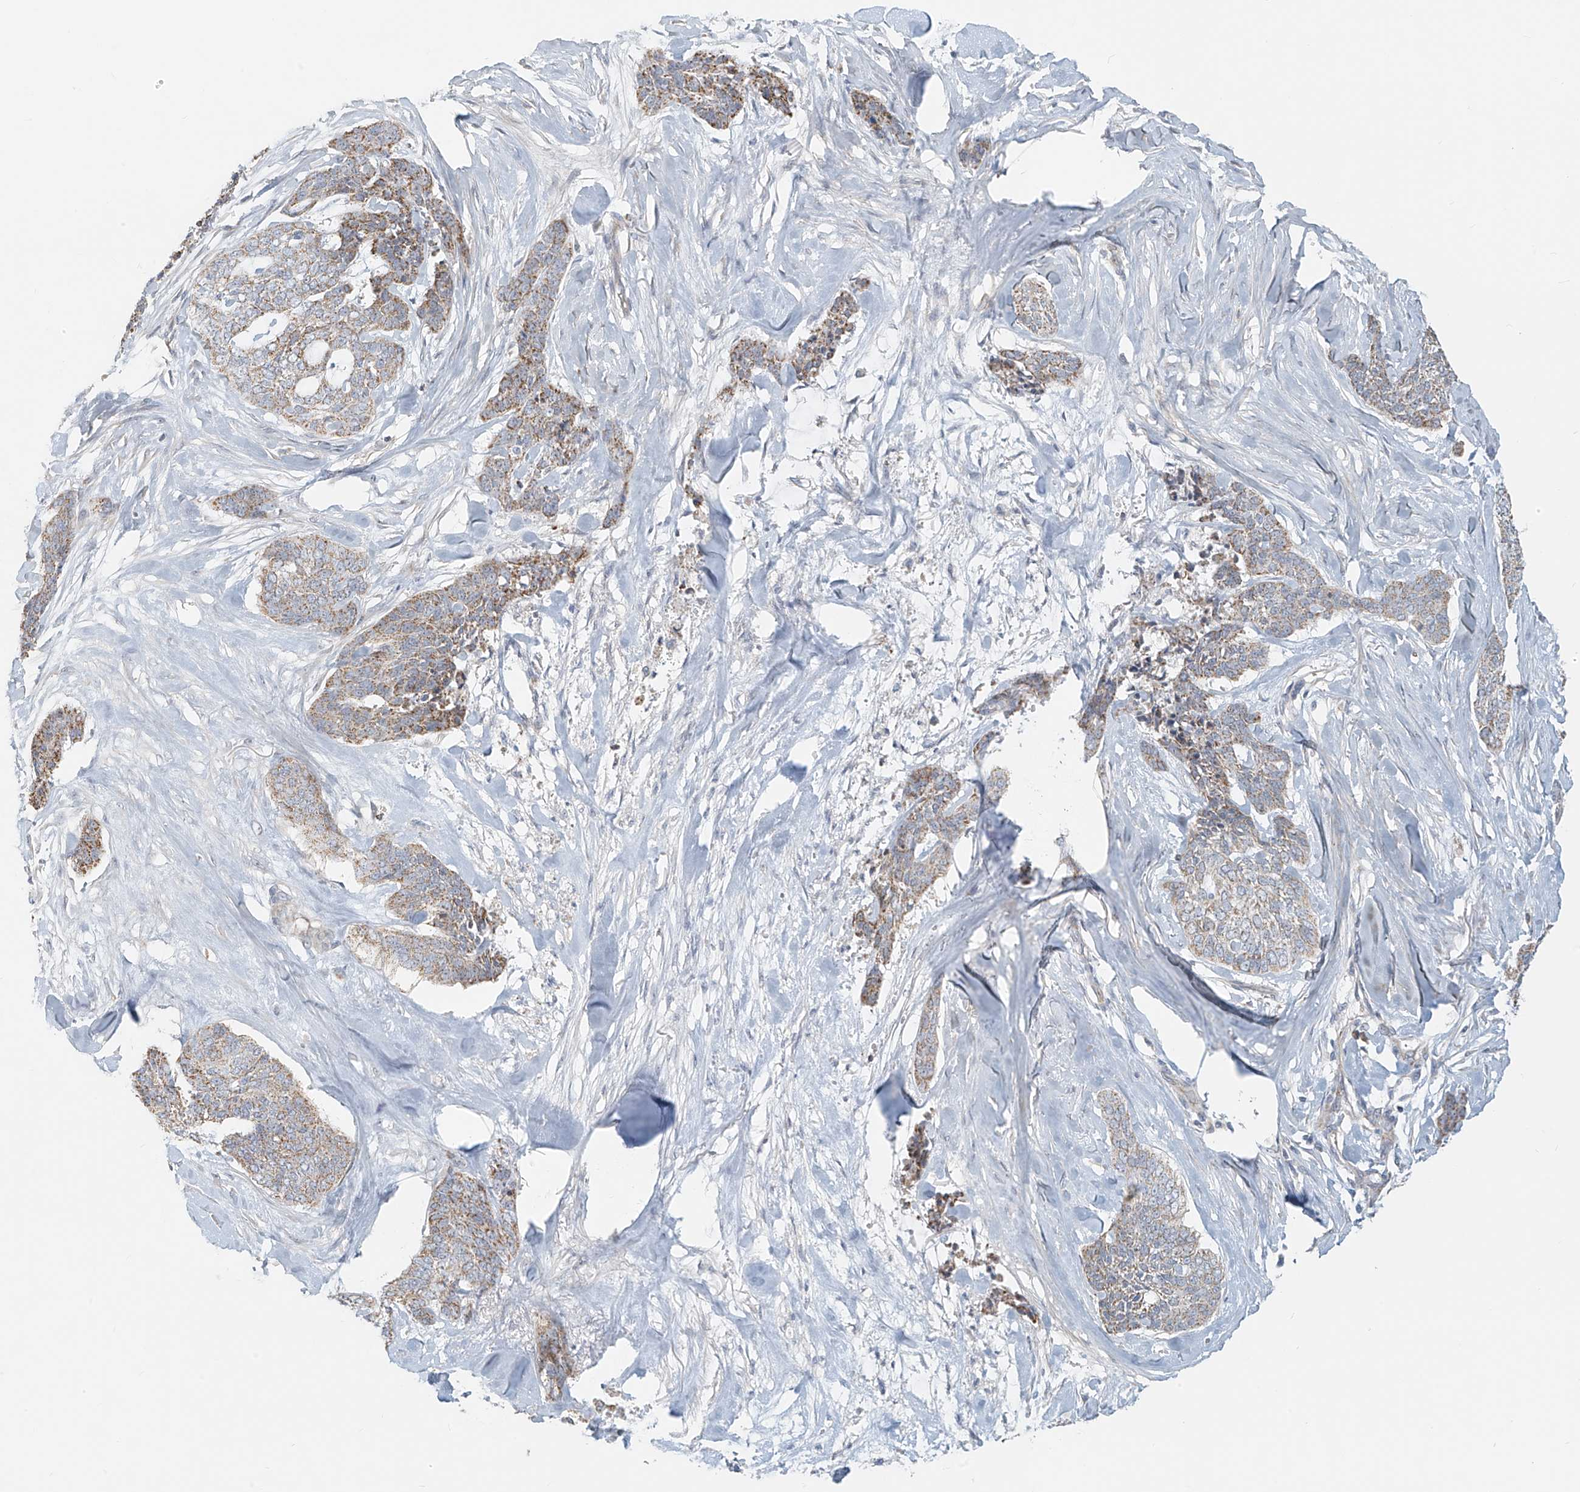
{"staining": {"intensity": "moderate", "quantity": ">75%", "location": "cytoplasmic/membranous"}, "tissue": "skin cancer", "cell_type": "Tumor cells", "image_type": "cancer", "snomed": [{"axis": "morphology", "description": "Basal cell carcinoma"}, {"axis": "topography", "description": "Skin"}], "caption": "Basal cell carcinoma (skin) stained with a brown dye shows moderate cytoplasmic/membranous positive staining in about >75% of tumor cells.", "gene": "UST", "patient": {"sex": "female", "age": 64}}